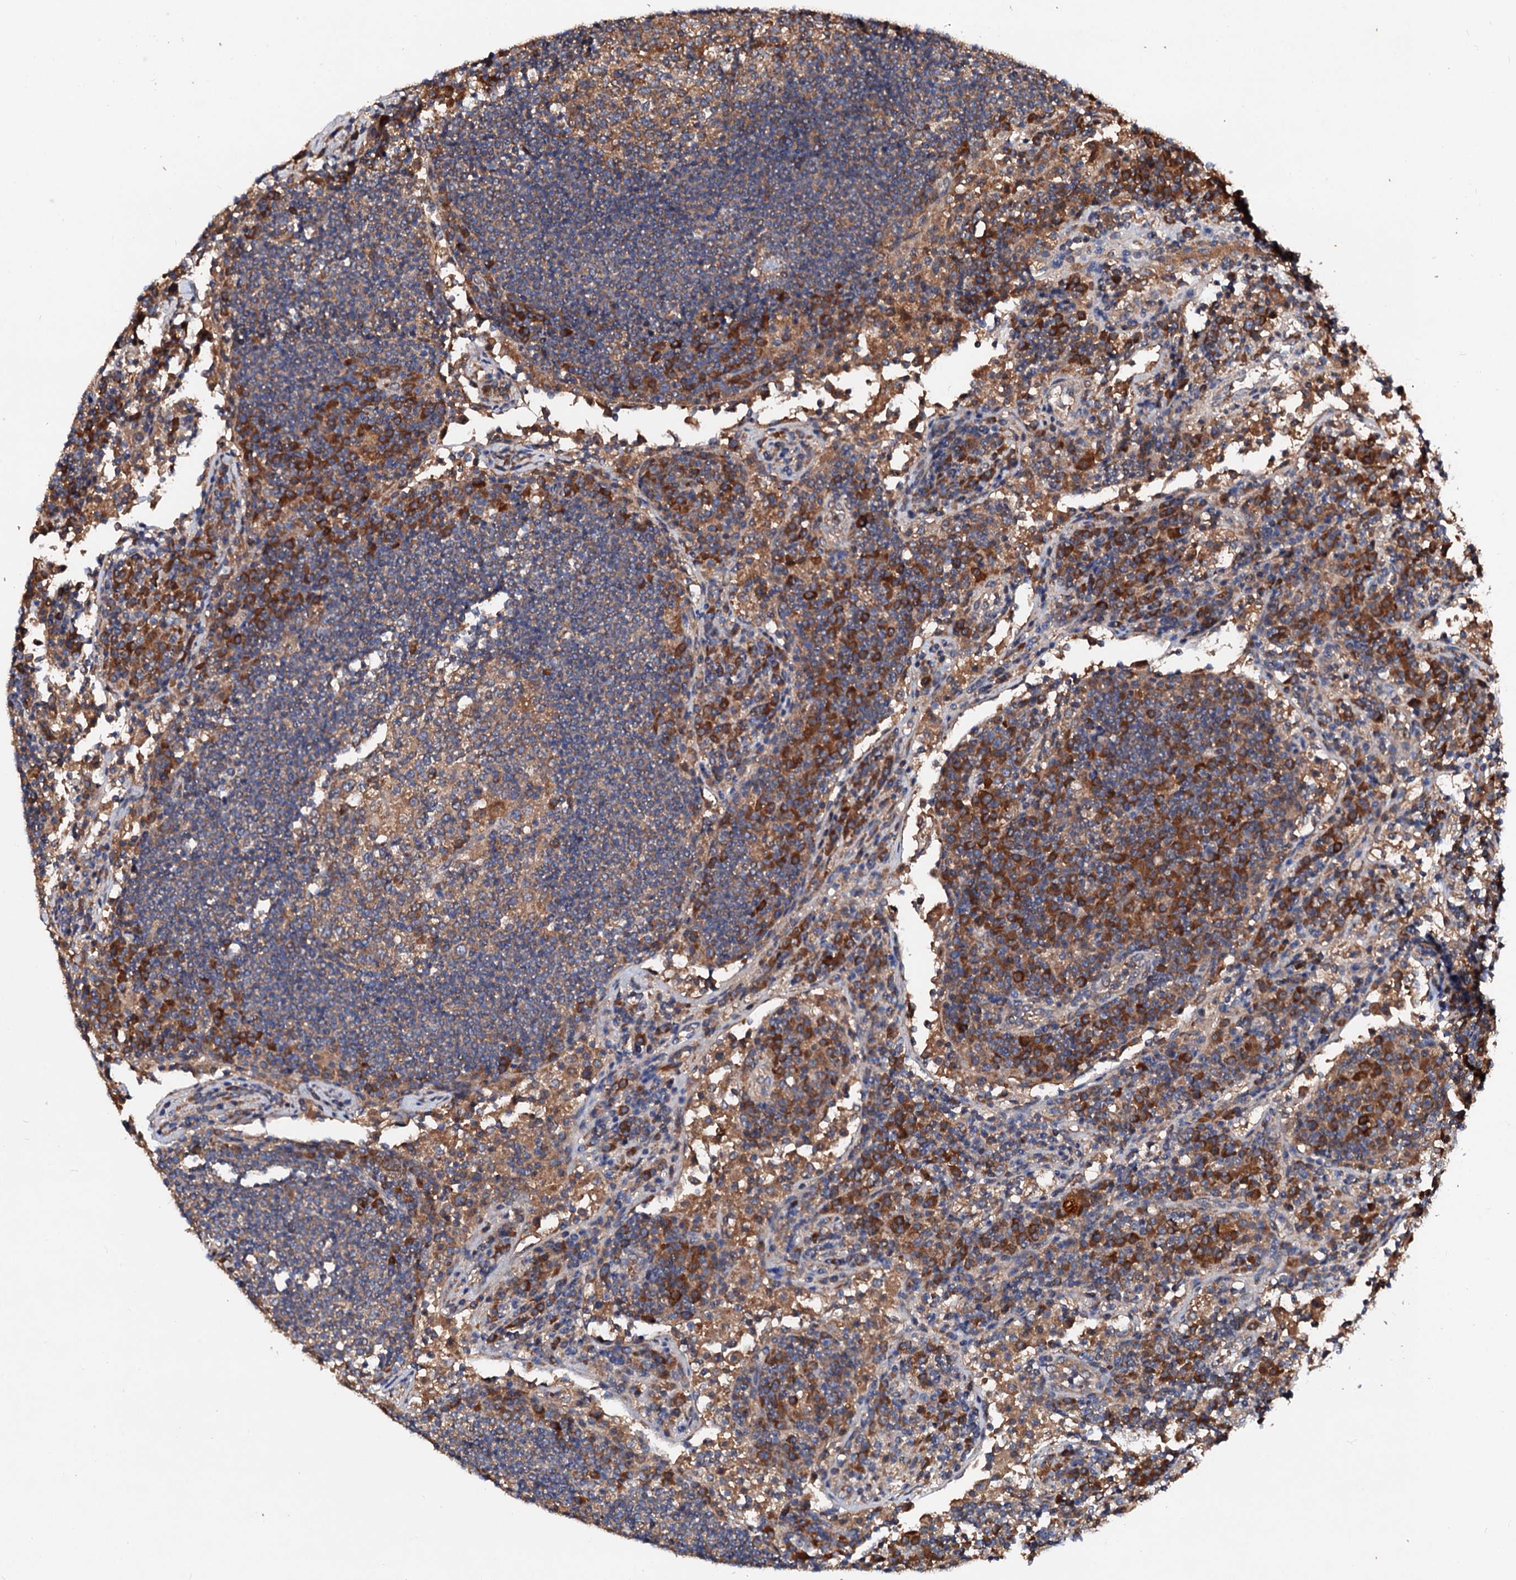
{"staining": {"intensity": "moderate", "quantity": "<25%", "location": "cytoplasmic/membranous"}, "tissue": "lymph node", "cell_type": "Germinal center cells", "image_type": "normal", "snomed": [{"axis": "morphology", "description": "Normal tissue, NOS"}, {"axis": "topography", "description": "Lymph node"}], "caption": "Germinal center cells exhibit moderate cytoplasmic/membranous expression in approximately <25% of cells in benign lymph node.", "gene": "EXTL1", "patient": {"sex": "female", "age": 53}}